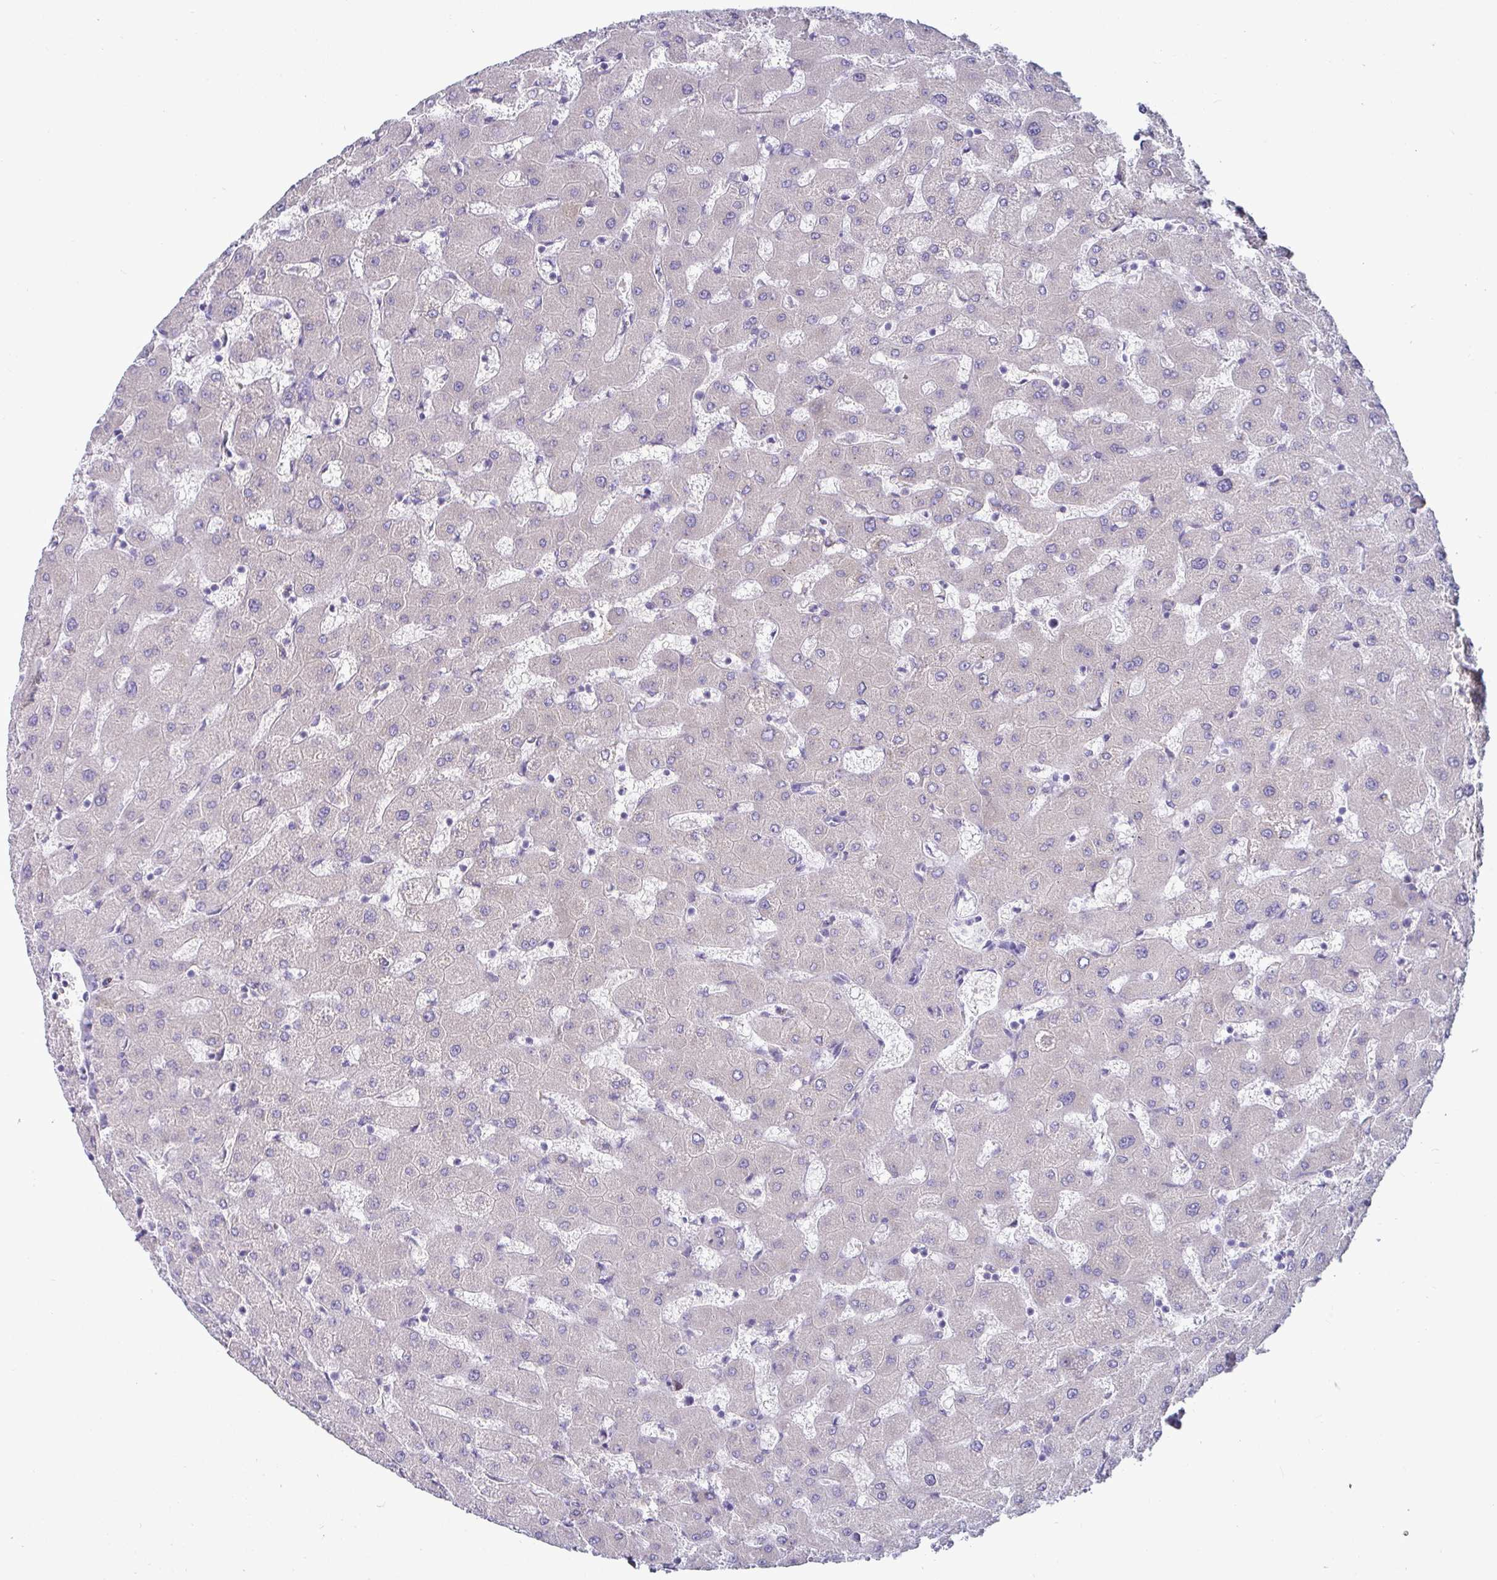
{"staining": {"intensity": "negative", "quantity": "none", "location": "none"}, "tissue": "liver", "cell_type": "Cholangiocytes", "image_type": "normal", "snomed": [{"axis": "morphology", "description": "Normal tissue, NOS"}, {"axis": "topography", "description": "Liver"}], "caption": "Protein analysis of unremarkable liver demonstrates no significant expression in cholangiocytes.", "gene": "TFPI2", "patient": {"sex": "female", "age": 63}}